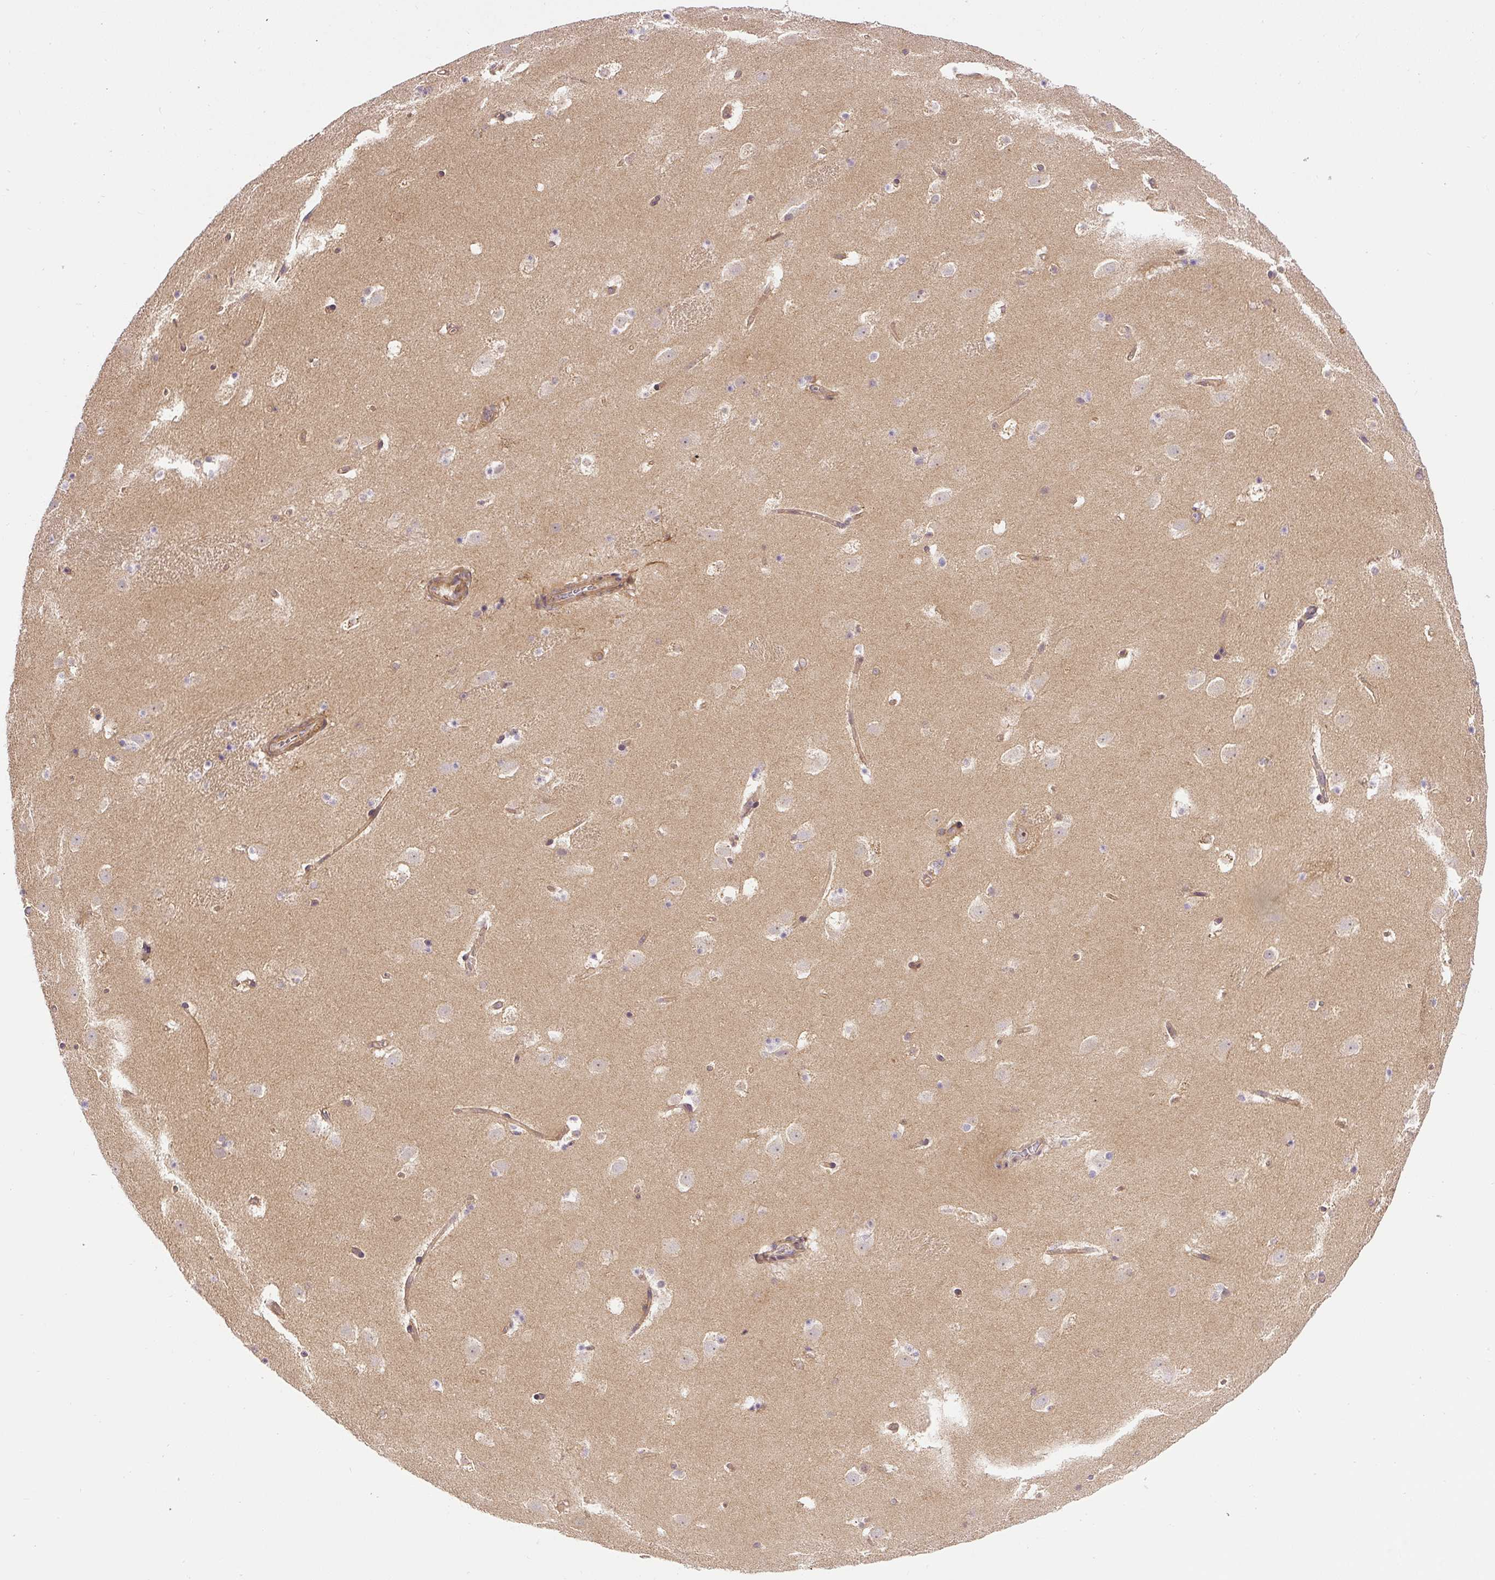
{"staining": {"intensity": "weak", "quantity": "<25%", "location": "cytoplasmic/membranous,nuclear"}, "tissue": "caudate", "cell_type": "Glial cells", "image_type": "normal", "snomed": [{"axis": "morphology", "description": "Normal tissue, NOS"}, {"axis": "topography", "description": "Lateral ventricle wall"}], "caption": "The histopathology image reveals no significant positivity in glial cells of caudate.", "gene": "CCDC28A", "patient": {"sex": "male", "age": 37}}